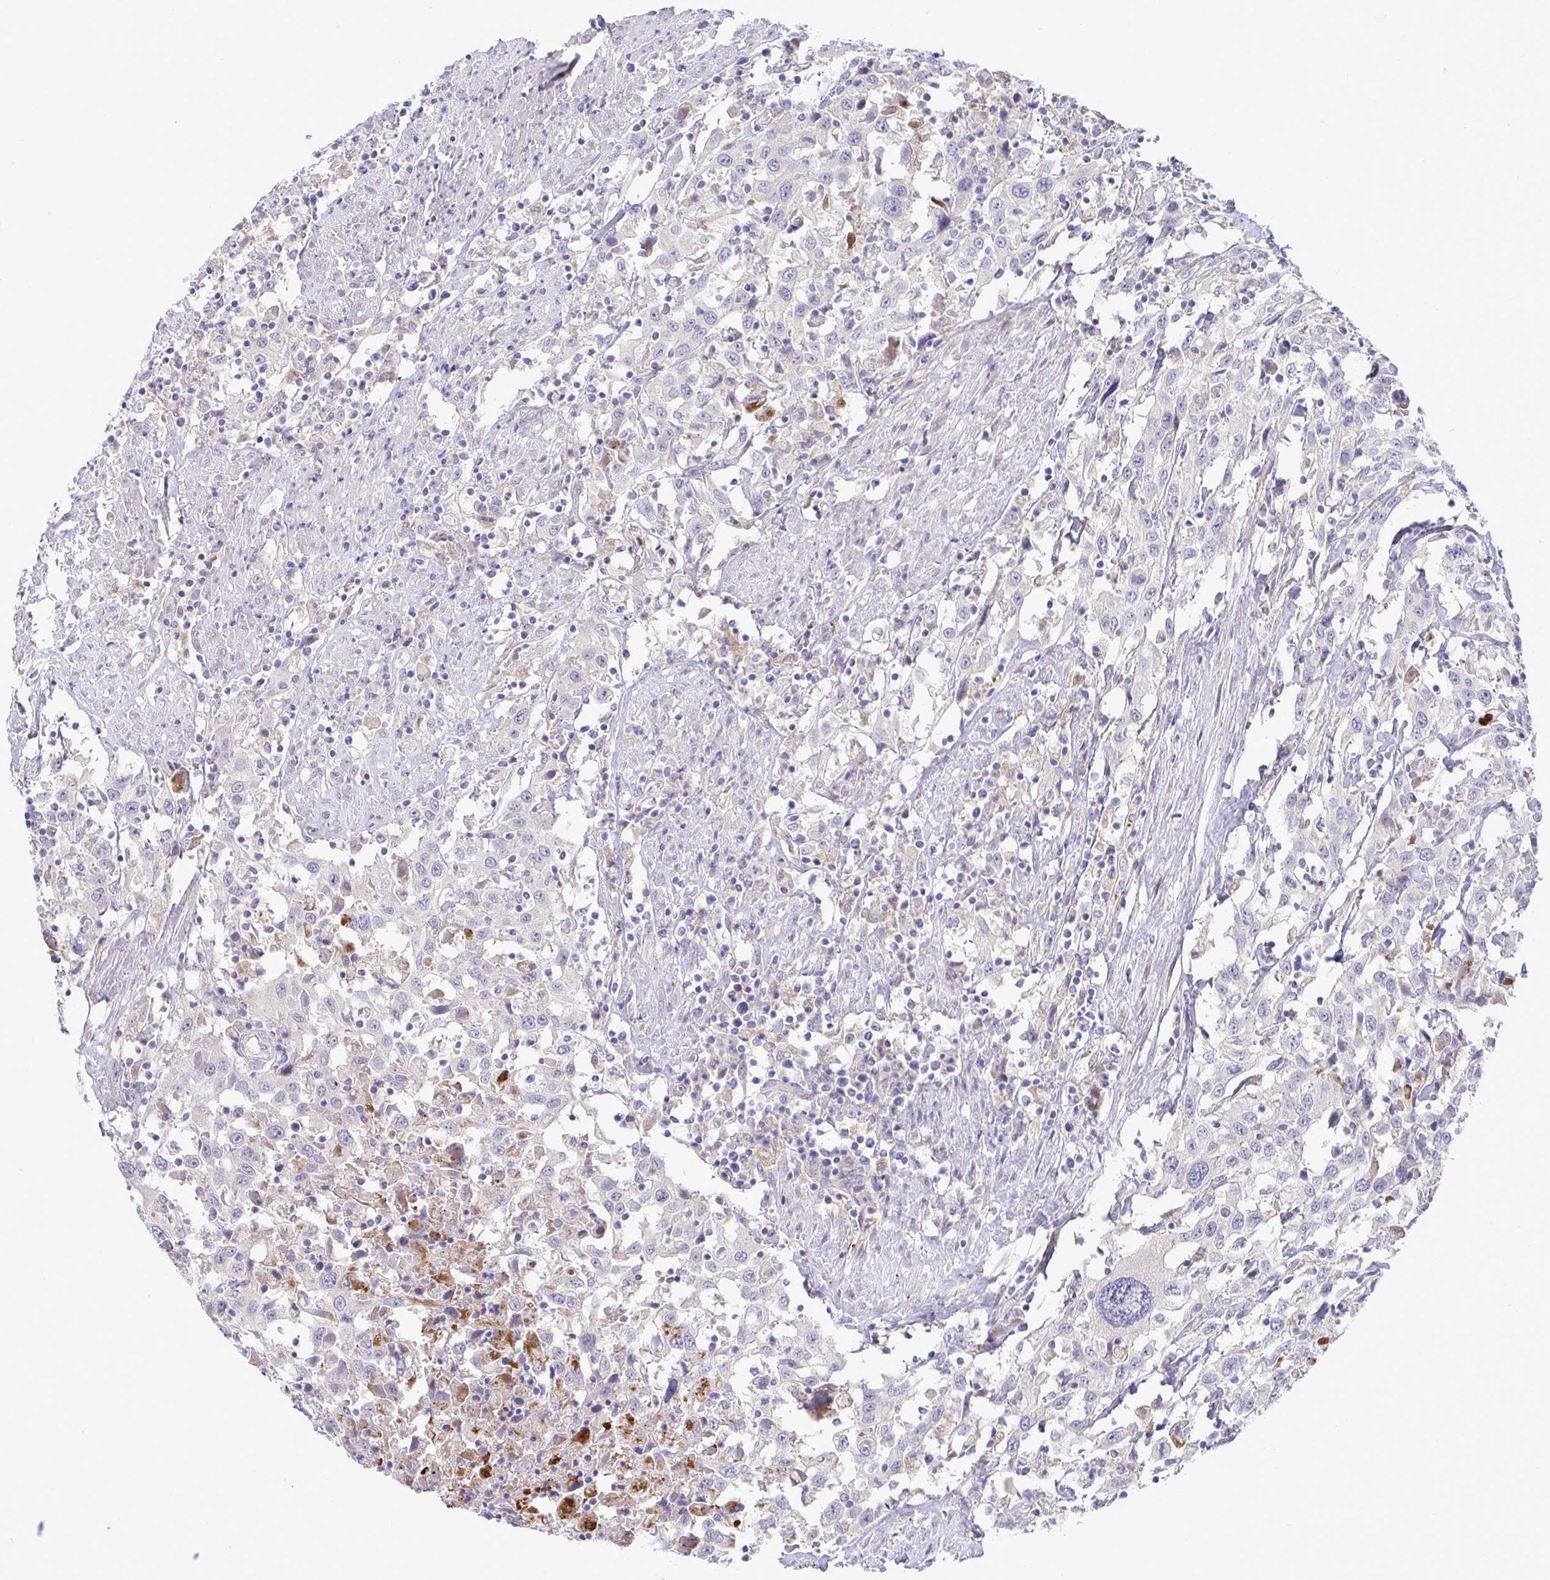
{"staining": {"intensity": "negative", "quantity": "none", "location": "none"}, "tissue": "urothelial cancer", "cell_type": "Tumor cells", "image_type": "cancer", "snomed": [{"axis": "morphology", "description": "Urothelial carcinoma, High grade"}, {"axis": "topography", "description": "Urinary bladder"}], "caption": "High magnification brightfield microscopy of urothelial carcinoma (high-grade) stained with DAB (brown) and counterstained with hematoxylin (blue): tumor cells show no significant positivity. (Stains: DAB immunohistochemistry with hematoxylin counter stain, Microscopy: brightfield microscopy at high magnification).", "gene": "IL37", "patient": {"sex": "male", "age": 61}}